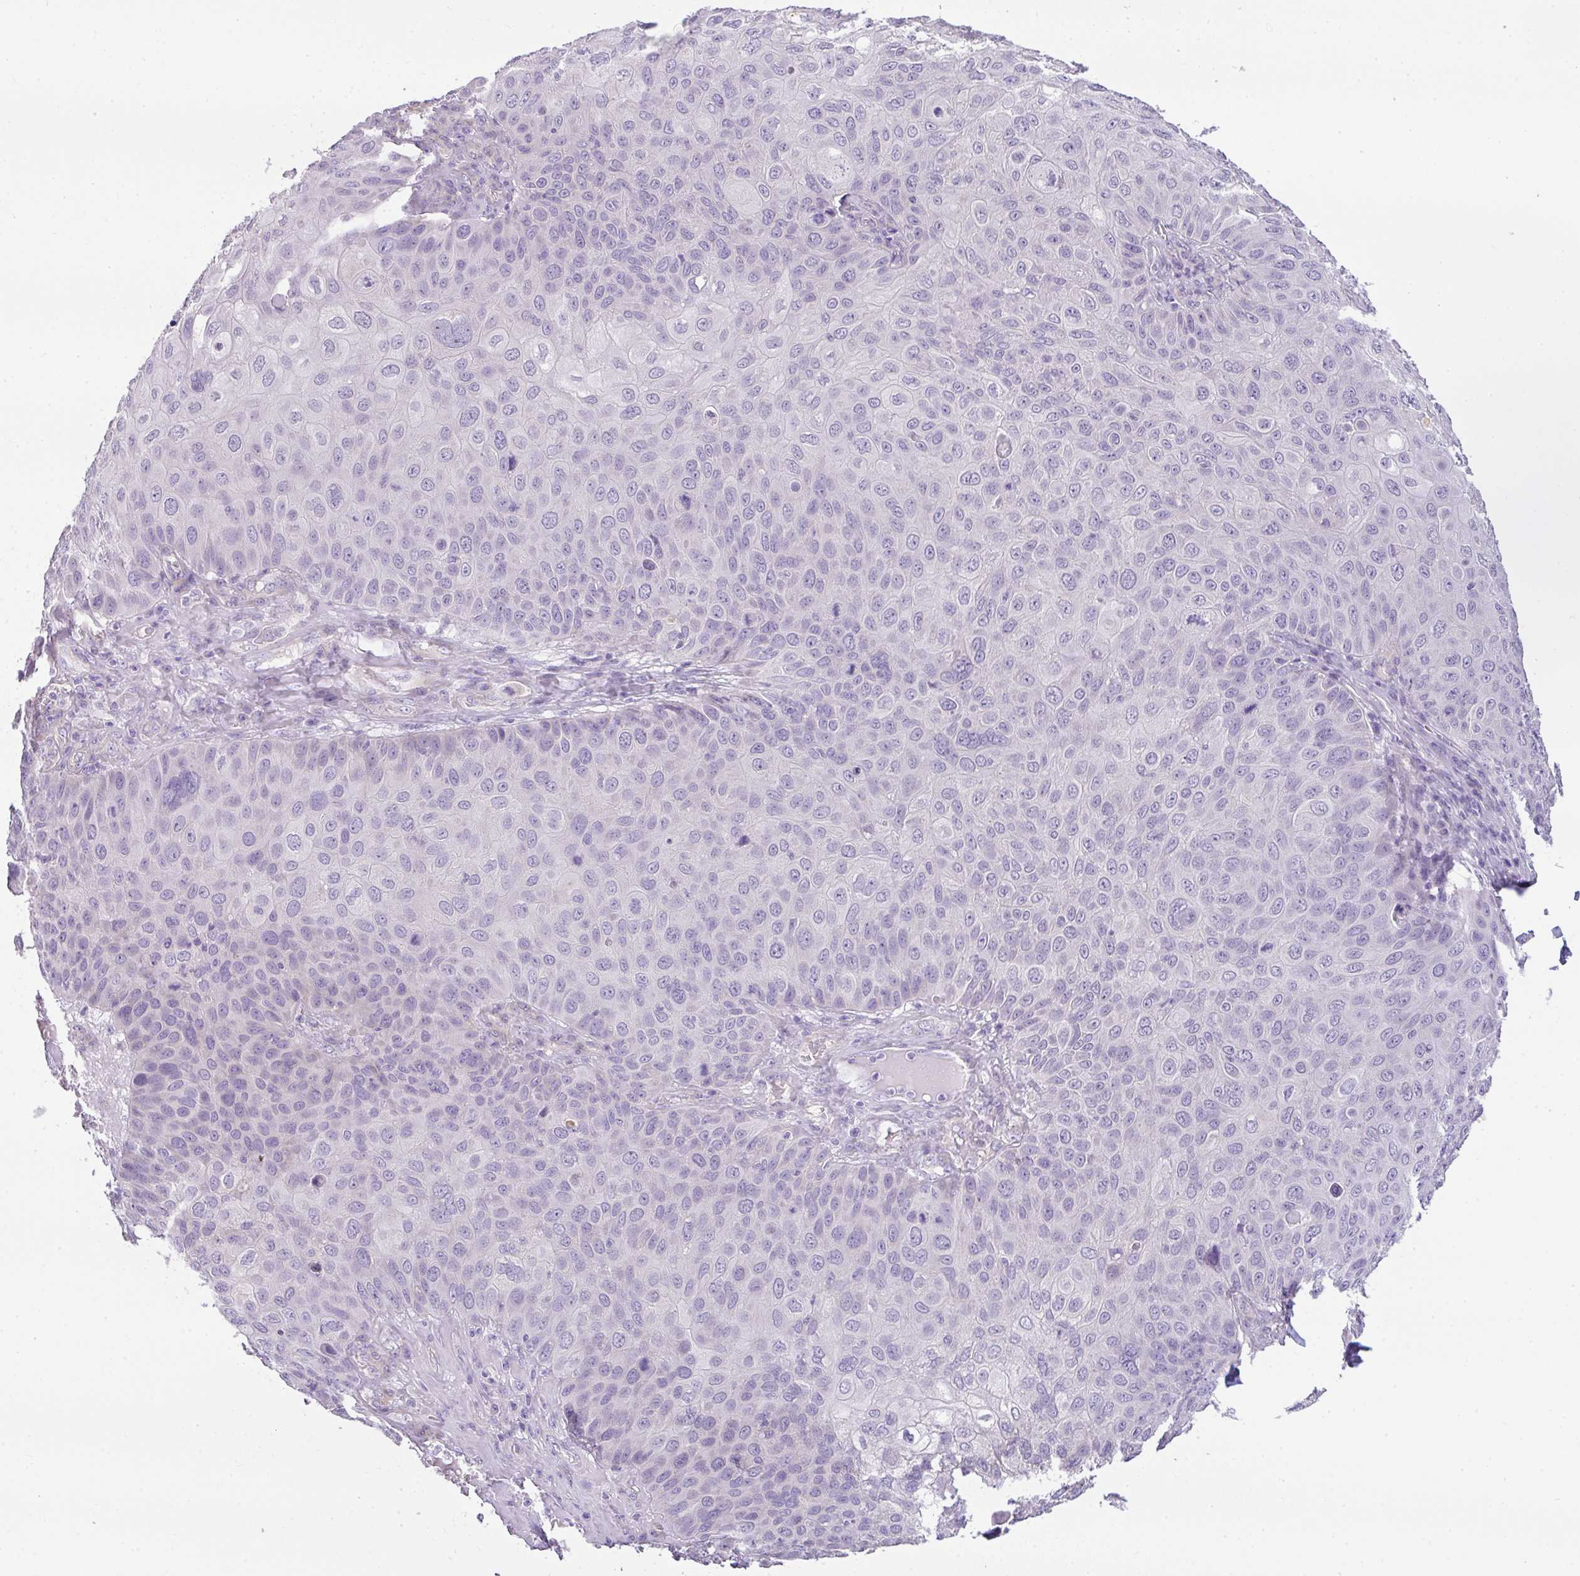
{"staining": {"intensity": "negative", "quantity": "none", "location": "none"}, "tissue": "skin cancer", "cell_type": "Tumor cells", "image_type": "cancer", "snomed": [{"axis": "morphology", "description": "Squamous cell carcinoma, NOS"}, {"axis": "topography", "description": "Skin"}], "caption": "Immunohistochemistry (IHC) photomicrograph of neoplastic tissue: human skin squamous cell carcinoma stained with DAB exhibits no significant protein staining in tumor cells.", "gene": "FILIP1", "patient": {"sex": "male", "age": 87}}